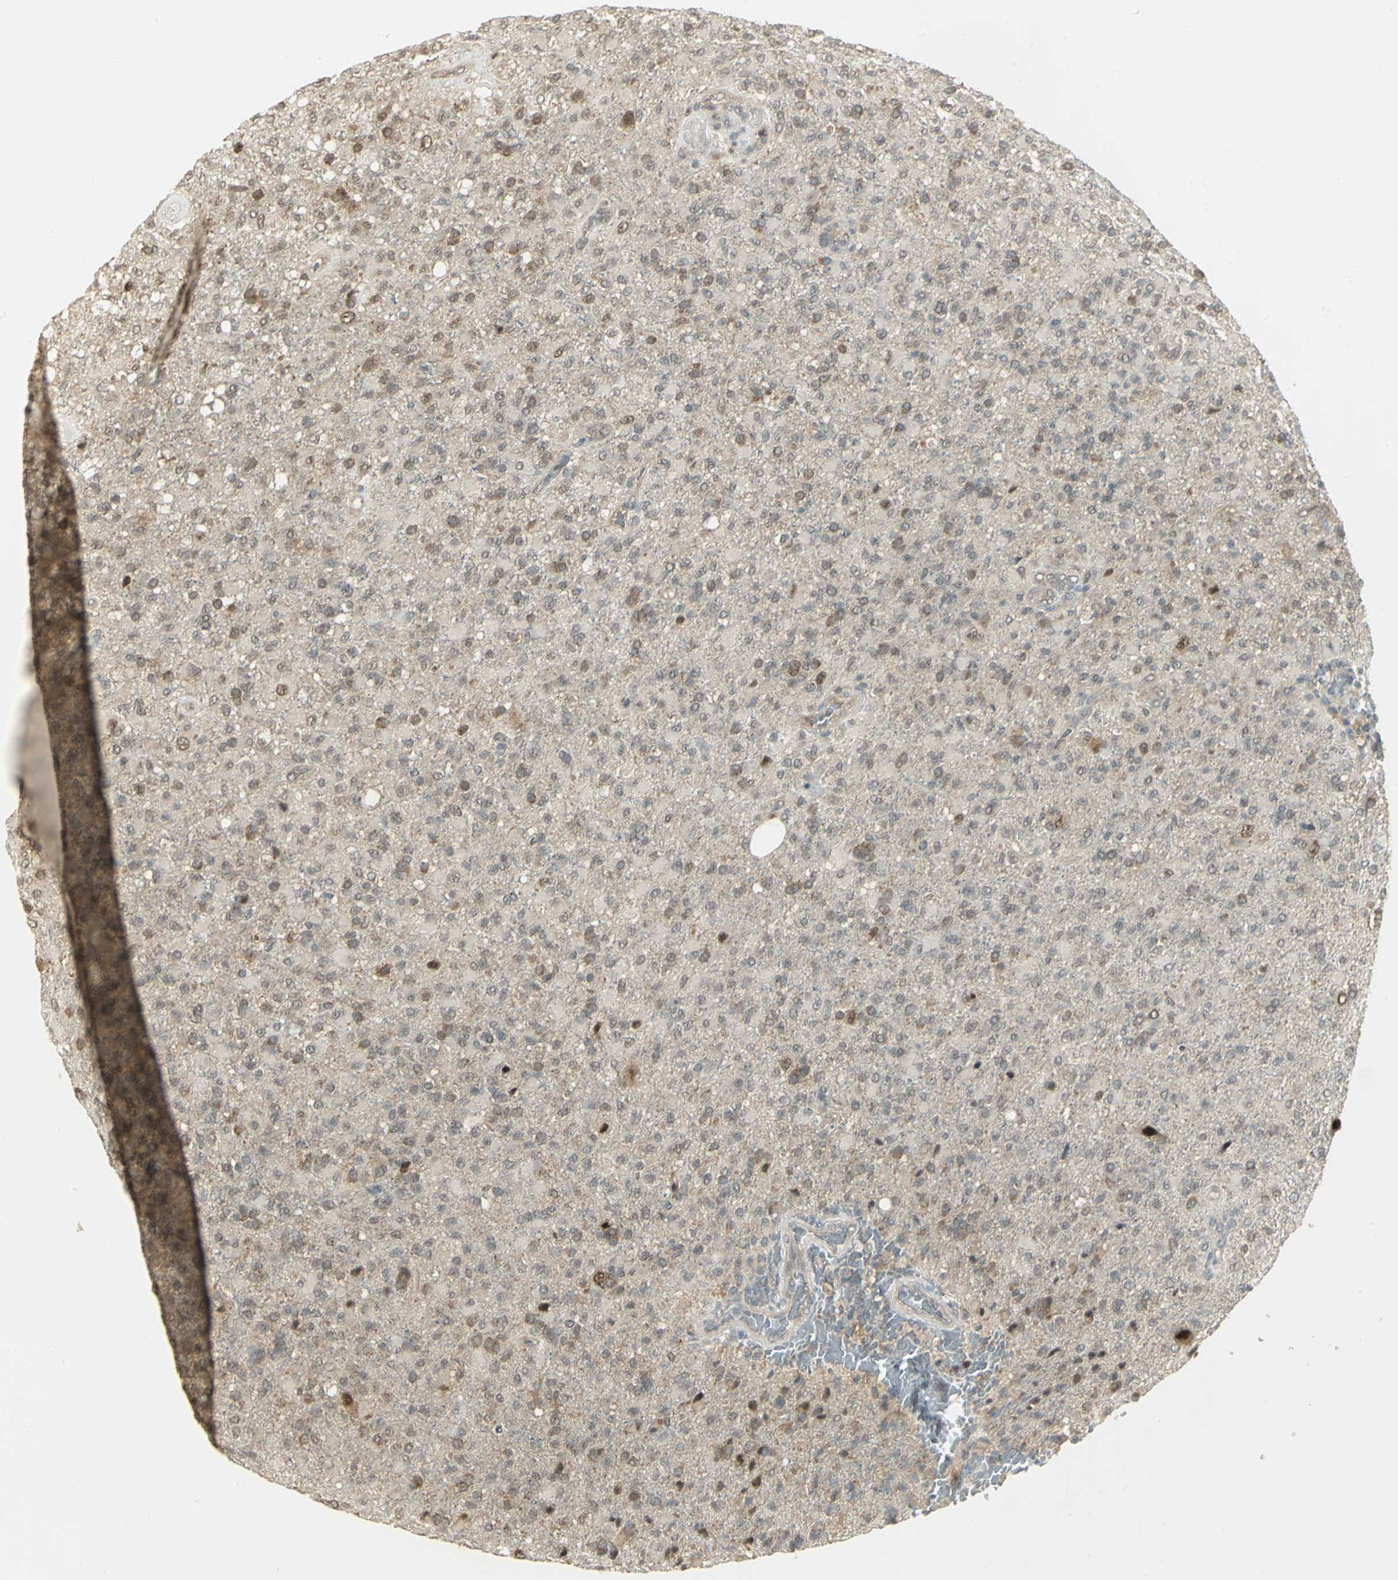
{"staining": {"intensity": "weak", "quantity": ">75%", "location": "cytoplasmic/membranous,nuclear"}, "tissue": "glioma", "cell_type": "Tumor cells", "image_type": "cancer", "snomed": [{"axis": "morphology", "description": "Glioma, malignant, High grade"}, {"axis": "topography", "description": "Brain"}], "caption": "Glioma stained with immunohistochemistry (IHC) reveals weak cytoplasmic/membranous and nuclear expression in about >75% of tumor cells.", "gene": "PSMC4", "patient": {"sex": "male", "age": 71}}